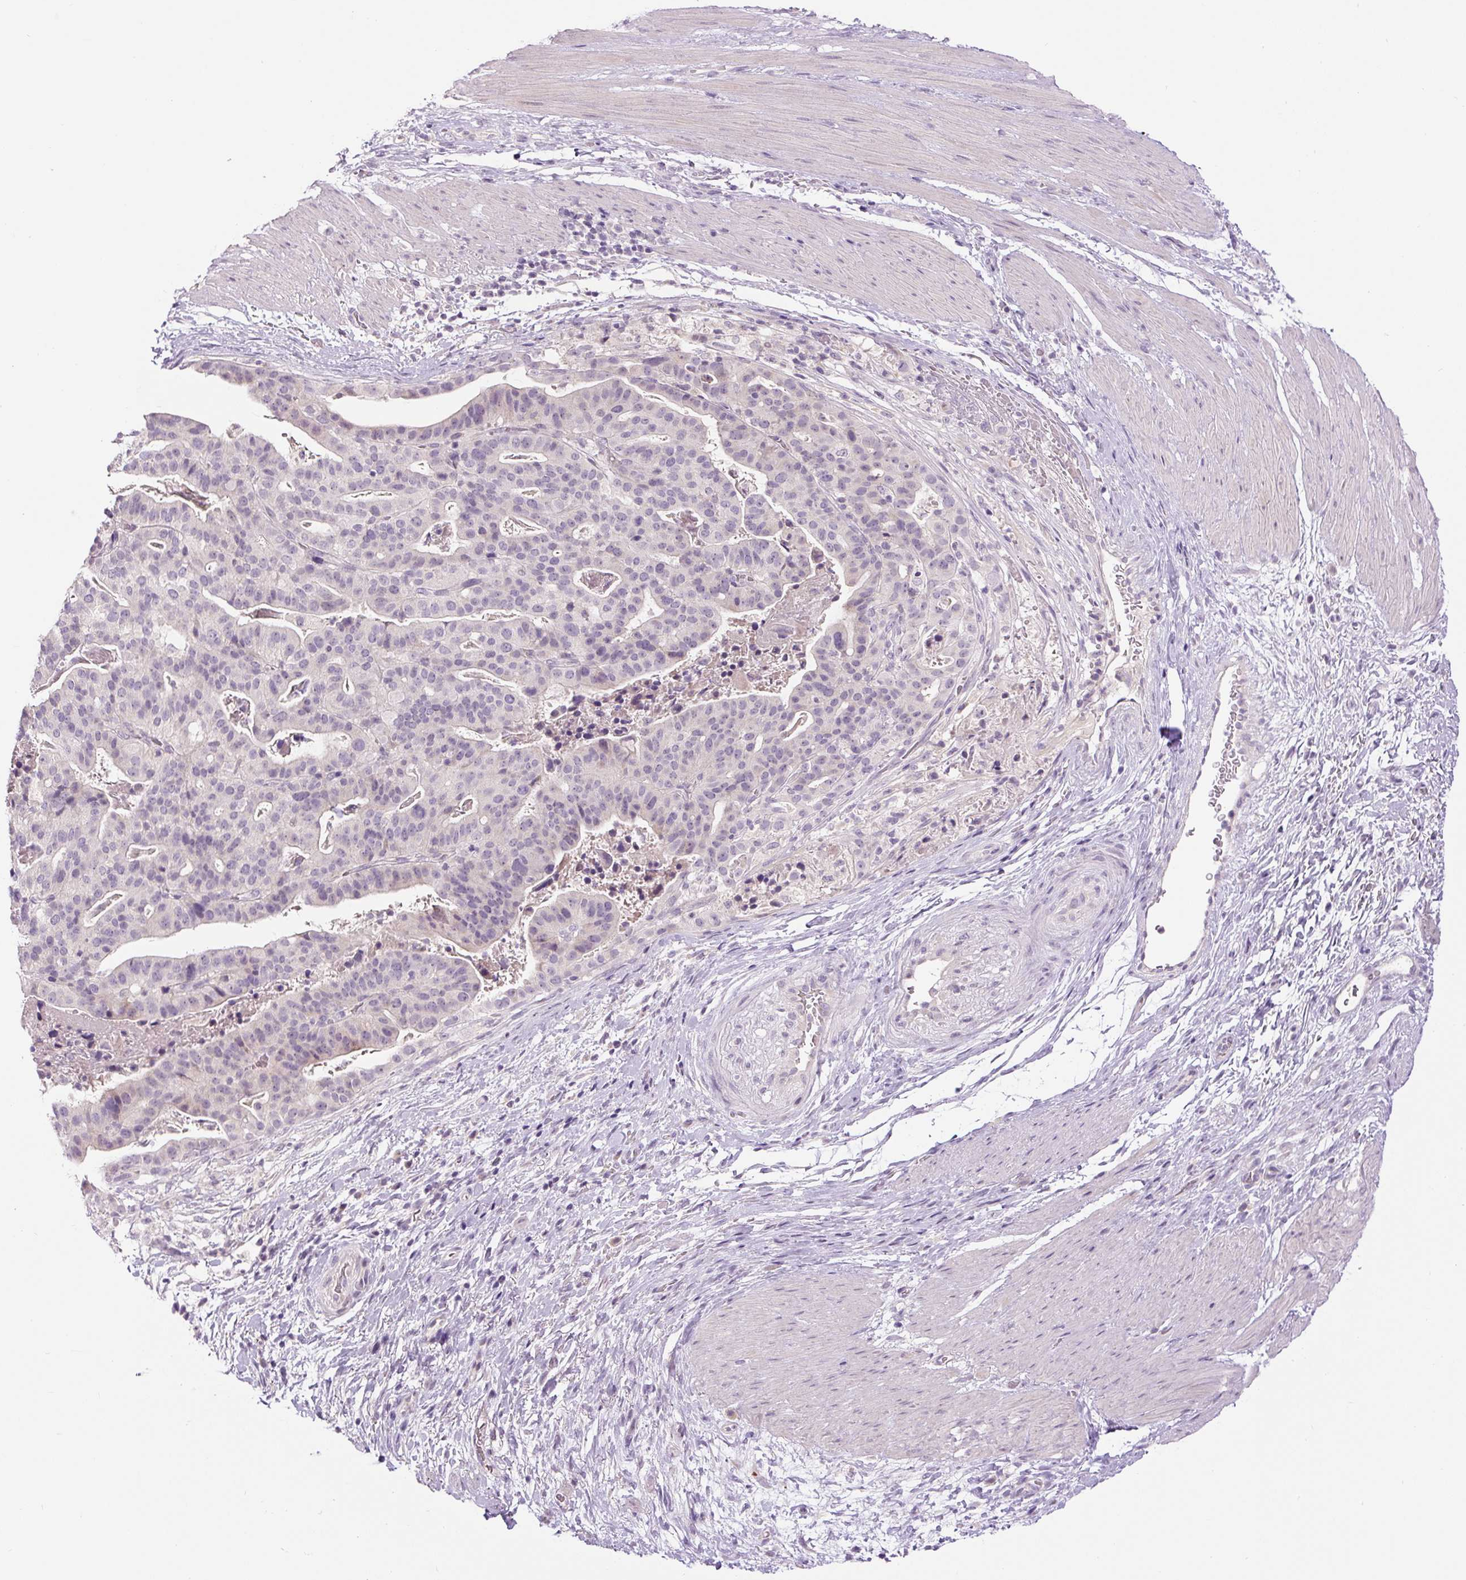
{"staining": {"intensity": "negative", "quantity": "none", "location": "none"}, "tissue": "stomach cancer", "cell_type": "Tumor cells", "image_type": "cancer", "snomed": [{"axis": "morphology", "description": "Adenocarcinoma, NOS"}, {"axis": "topography", "description": "Stomach"}], "caption": "Stomach cancer was stained to show a protein in brown. There is no significant staining in tumor cells. (Immunohistochemistry (ihc), brightfield microscopy, high magnification).", "gene": "FABP7", "patient": {"sex": "male", "age": 48}}